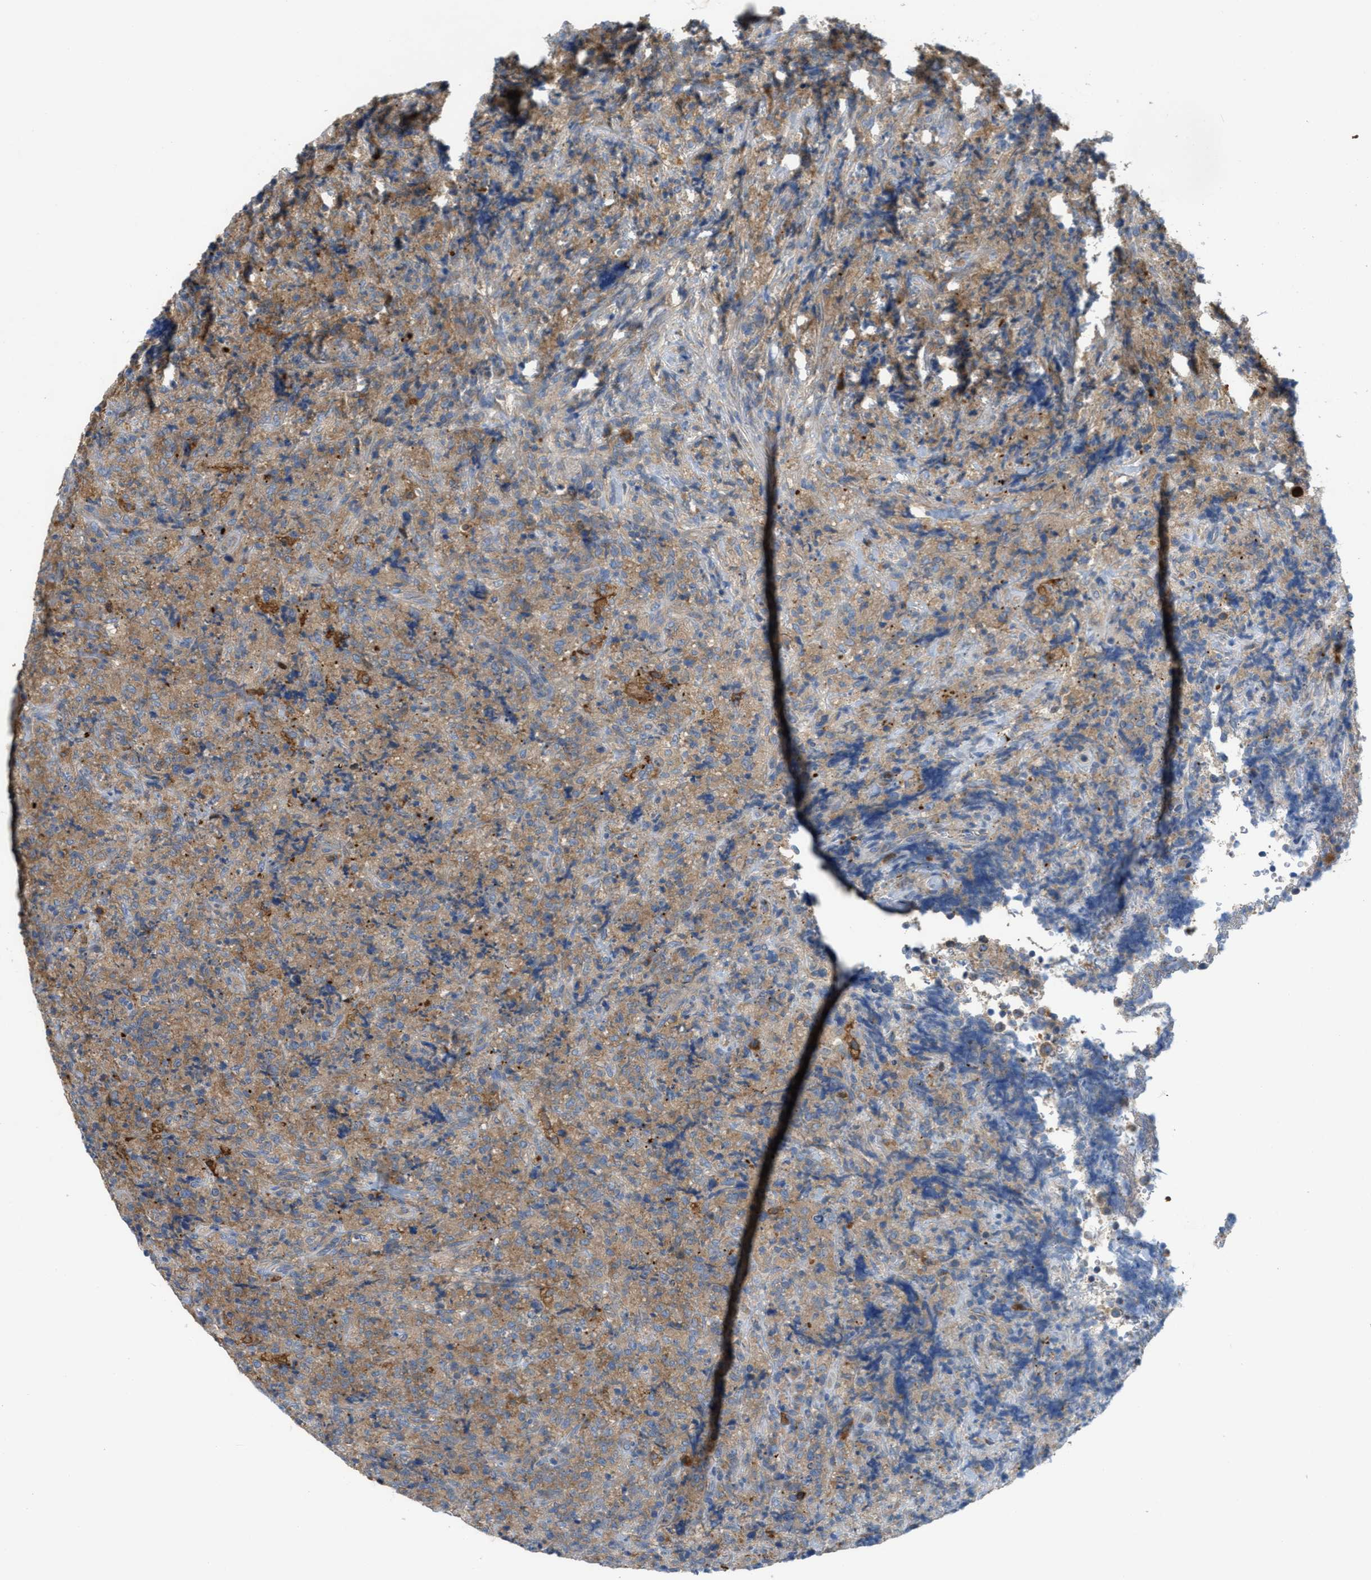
{"staining": {"intensity": "moderate", "quantity": ">75%", "location": "cytoplasmic/membranous"}, "tissue": "lymphoma", "cell_type": "Tumor cells", "image_type": "cancer", "snomed": [{"axis": "morphology", "description": "Malignant lymphoma, non-Hodgkin's type, High grade"}, {"axis": "topography", "description": "Tonsil"}], "caption": "About >75% of tumor cells in human malignant lymphoma, non-Hodgkin's type (high-grade) reveal moderate cytoplasmic/membranous protein positivity as visualized by brown immunohistochemical staining.", "gene": "UBA5", "patient": {"sex": "female", "age": 36}}